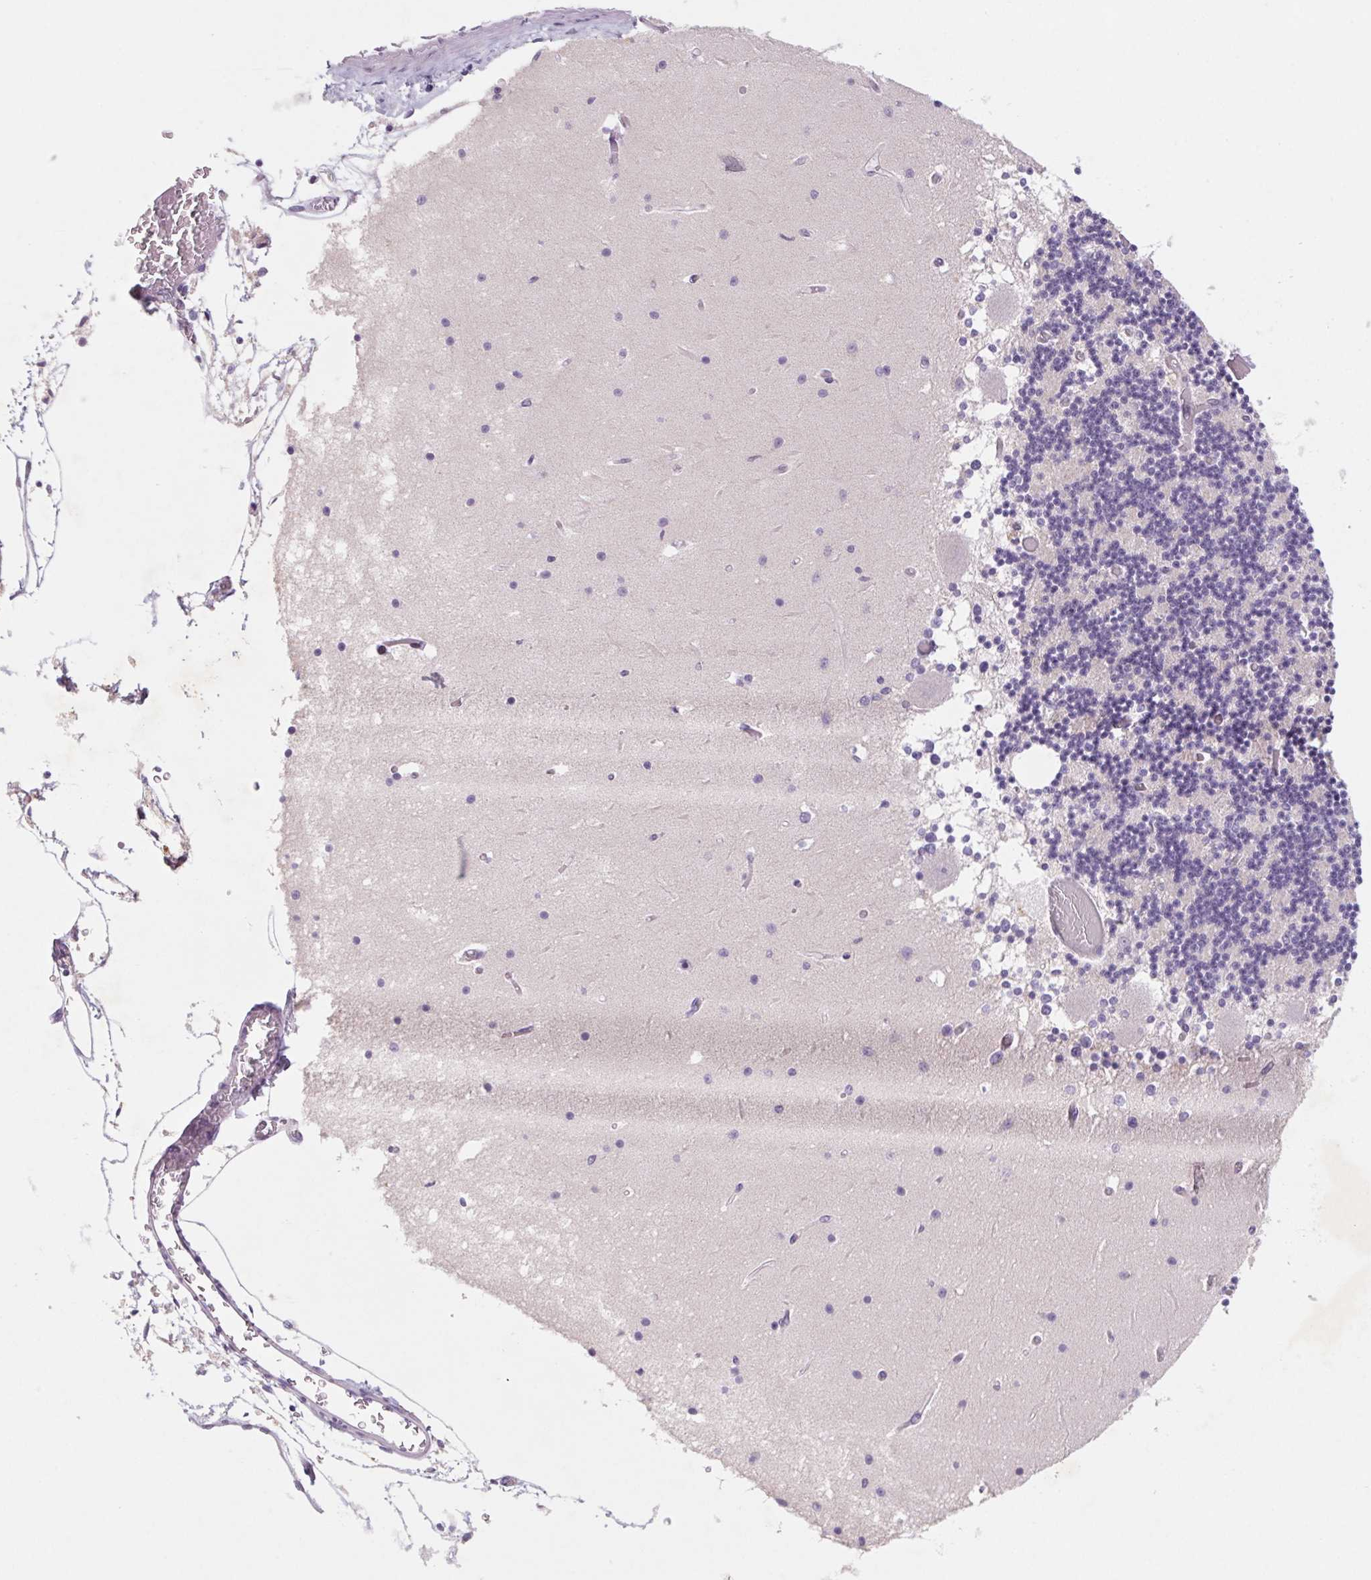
{"staining": {"intensity": "negative", "quantity": "none", "location": "none"}, "tissue": "cerebellum", "cell_type": "Cells in granular layer", "image_type": "normal", "snomed": [{"axis": "morphology", "description": "Normal tissue, NOS"}, {"axis": "topography", "description": "Cerebellum"}], "caption": "A photomicrograph of human cerebellum is negative for staining in cells in granular layer. Brightfield microscopy of immunohistochemistry stained with DAB (brown) and hematoxylin (blue), captured at high magnification.", "gene": "DPPA5", "patient": {"sex": "female", "age": 28}}